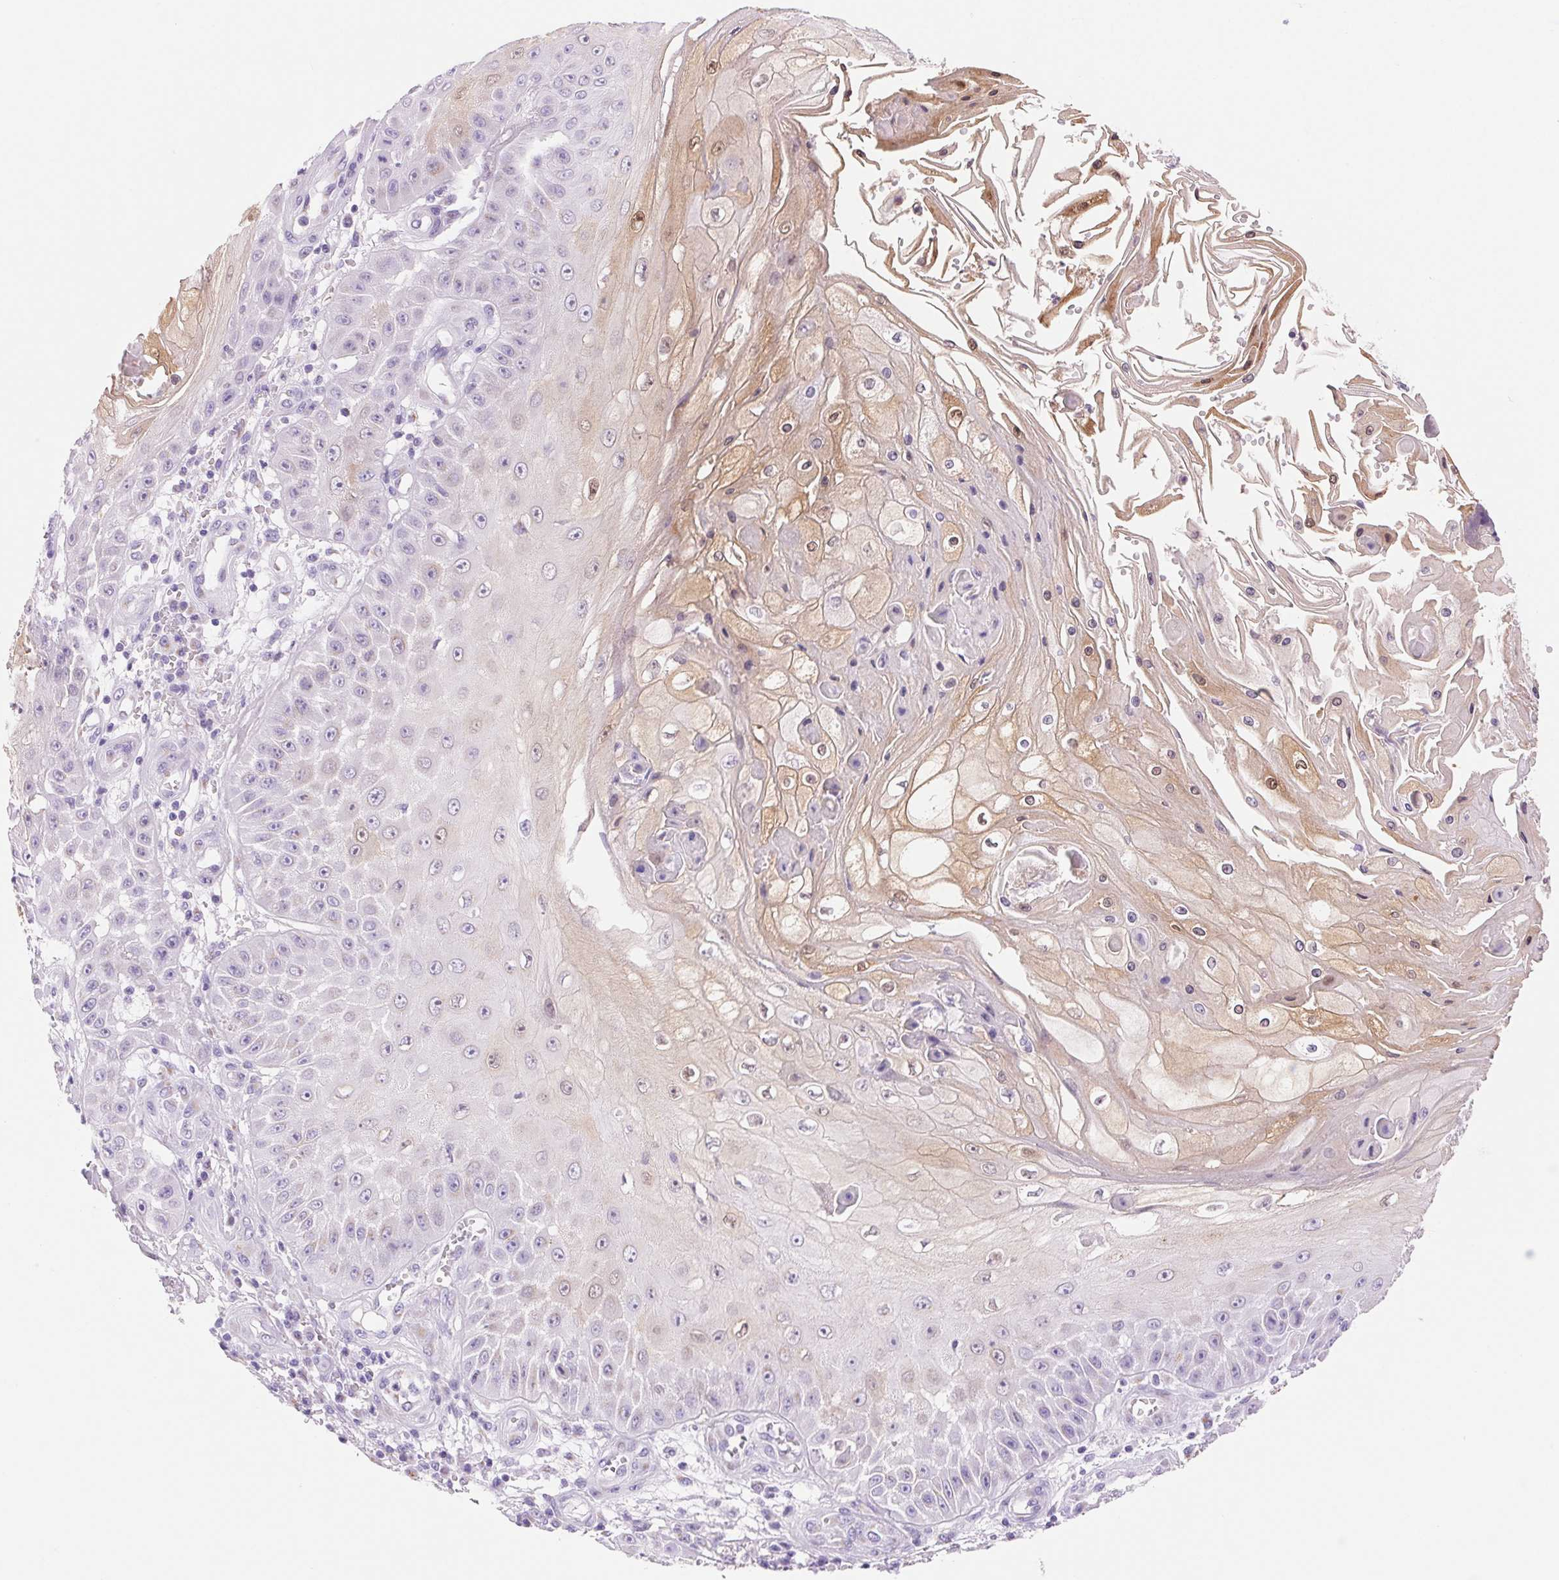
{"staining": {"intensity": "weak", "quantity": "<25%", "location": "cytoplasmic/membranous,nuclear"}, "tissue": "skin cancer", "cell_type": "Tumor cells", "image_type": "cancer", "snomed": [{"axis": "morphology", "description": "Squamous cell carcinoma, NOS"}, {"axis": "topography", "description": "Skin"}], "caption": "Immunohistochemical staining of skin cancer (squamous cell carcinoma) displays no significant positivity in tumor cells. (Immunohistochemistry, brightfield microscopy, high magnification).", "gene": "SERPINB3", "patient": {"sex": "male", "age": 70}}